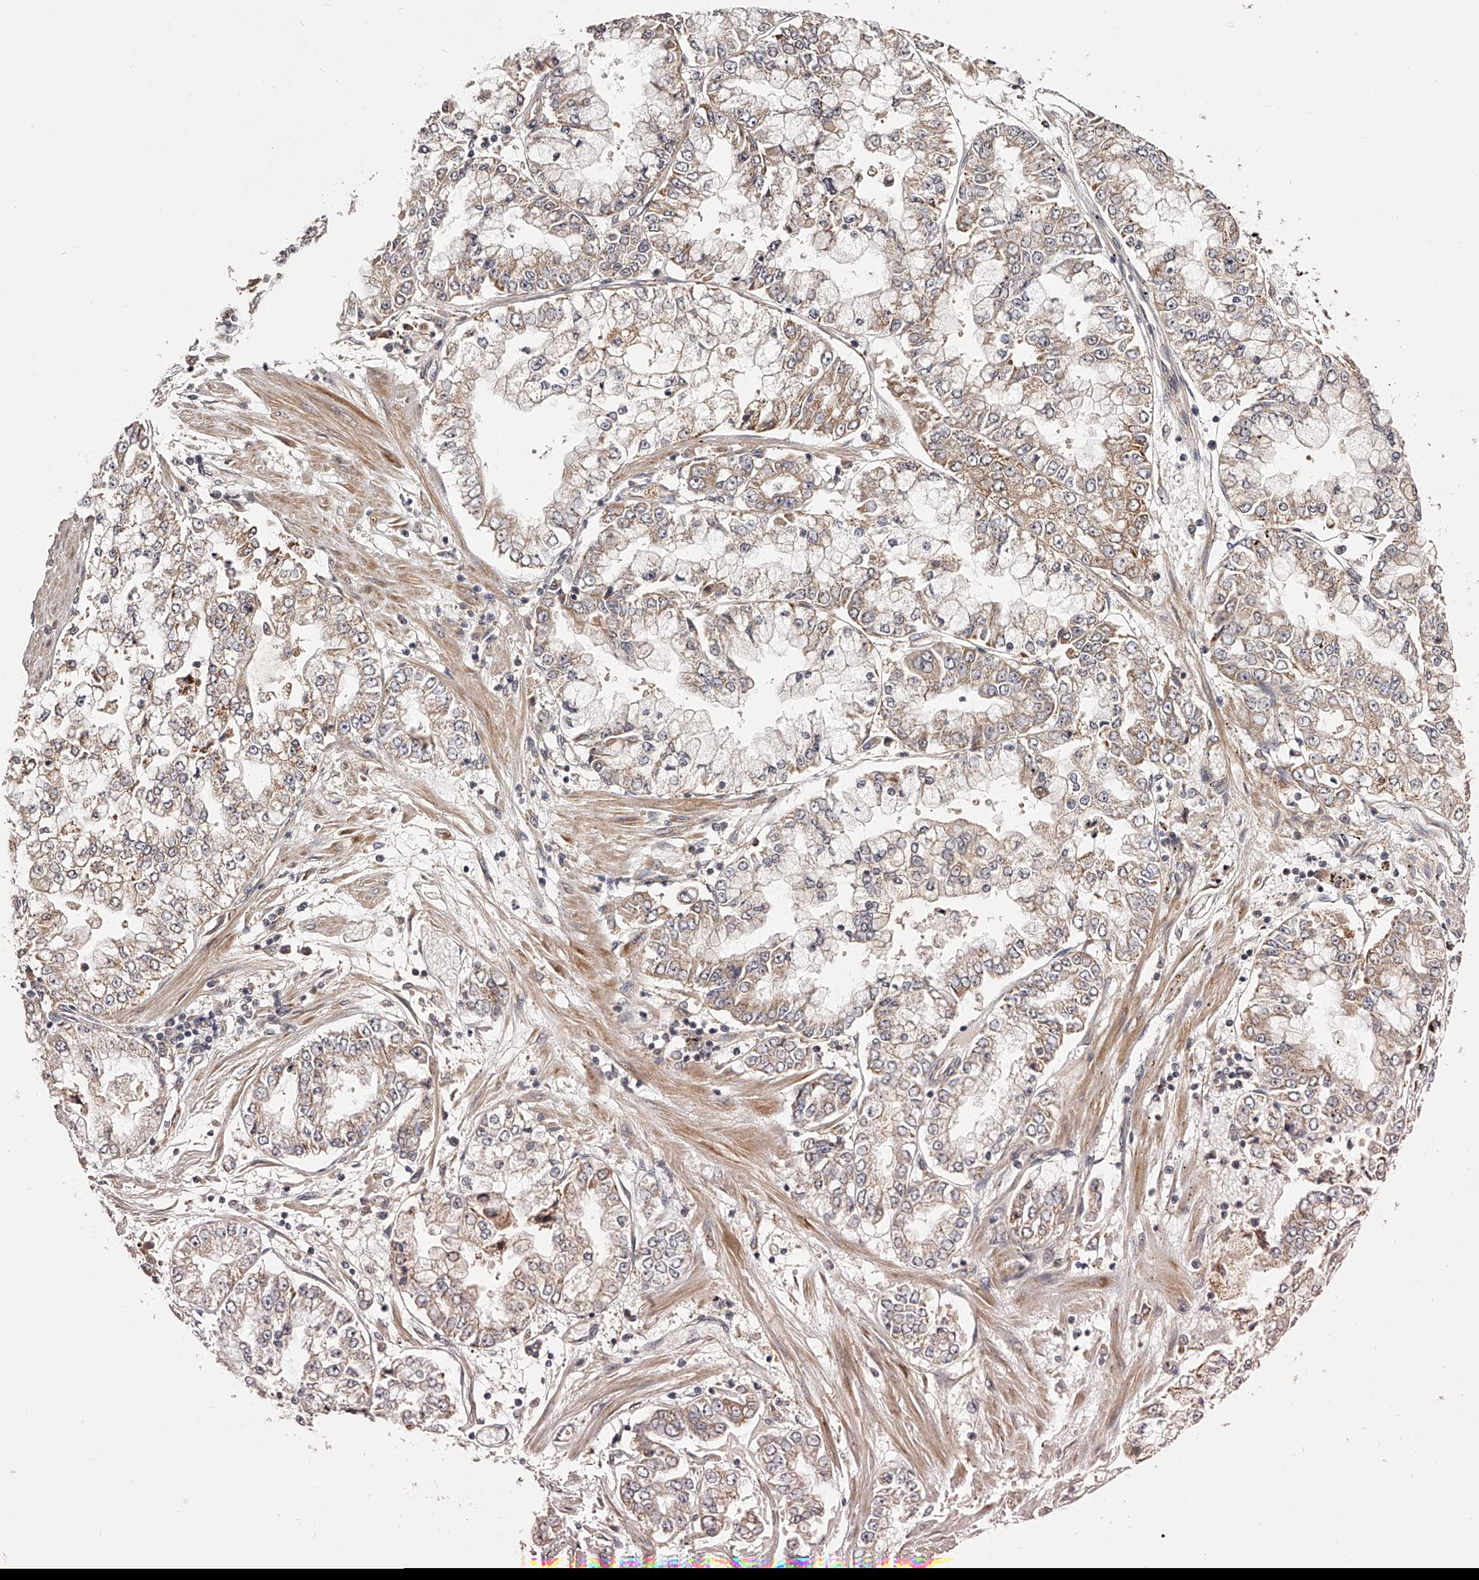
{"staining": {"intensity": "moderate", "quantity": ">75%", "location": "cytoplasmic/membranous"}, "tissue": "stomach cancer", "cell_type": "Tumor cells", "image_type": "cancer", "snomed": [{"axis": "morphology", "description": "Adenocarcinoma, NOS"}, {"axis": "topography", "description": "Stomach"}], "caption": "A medium amount of moderate cytoplasmic/membranous positivity is present in approximately >75% of tumor cells in stomach cancer tissue. The protein is stained brown, and the nuclei are stained in blue (DAB IHC with brightfield microscopy, high magnification).", "gene": "ODF2L", "patient": {"sex": "male", "age": 76}}